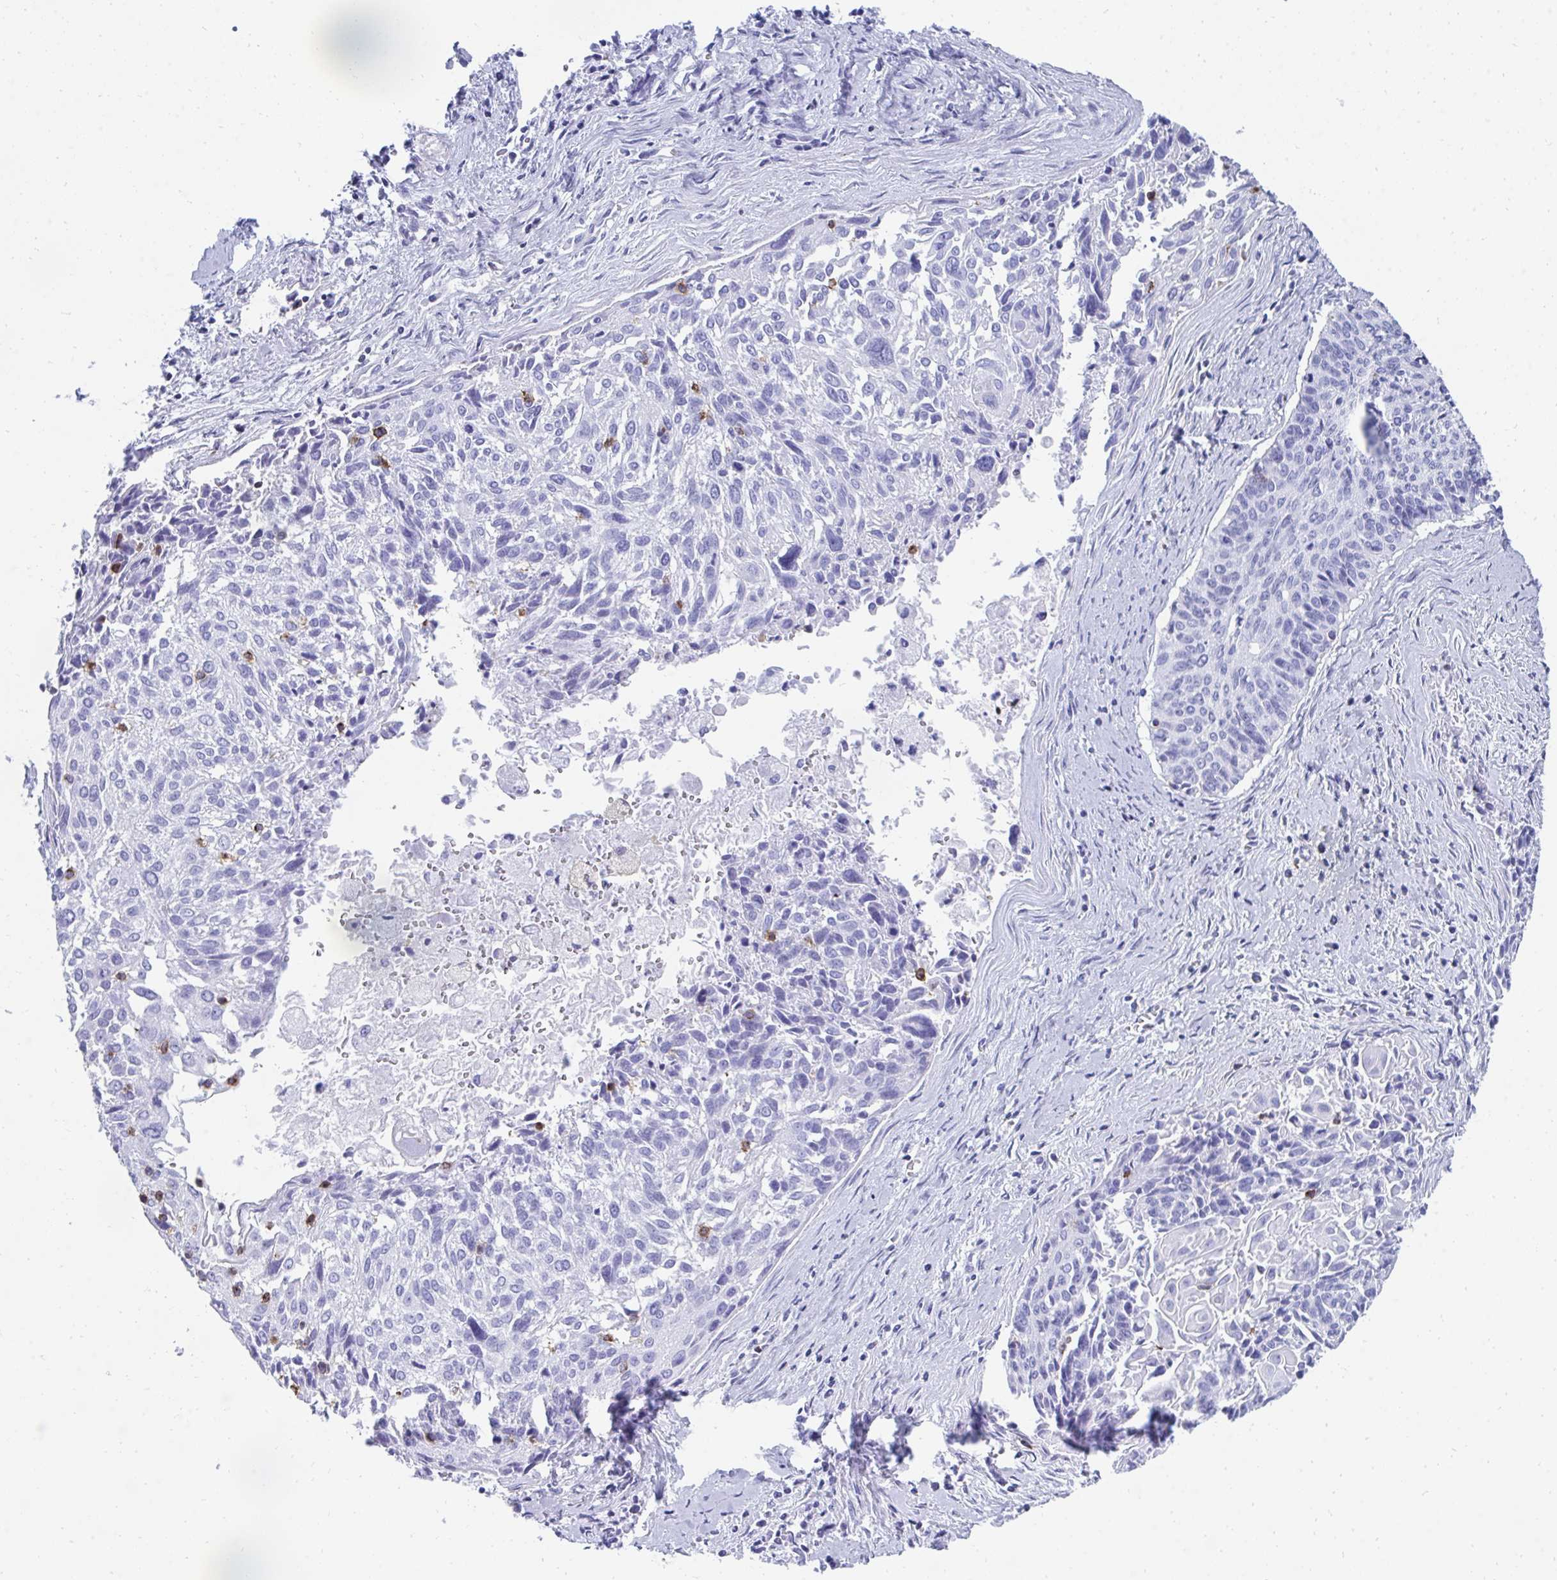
{"staining": {"intensity": "negative", "quantity": "none", "location": "none"}, "tissue": "cervical cancer", "cell_type": "Tumor cells", "image_type": "cancer", "snomed": [{"axis": "morphology", "description": "Squamous cell carcinoma, NOS"}, {"axis": "topography", "description": "Cervix"}], "caption": "There is no significant positivity in tumor cells of squamous cell carcinoma (cervical). The staining was performed using DAB to visualize the protein expression in brown, while the nuclei were stained in blue with hematoxylin (Magnification: 20x).", "gene": "CD7", "patient": {"sex": "female", "age": 55}}